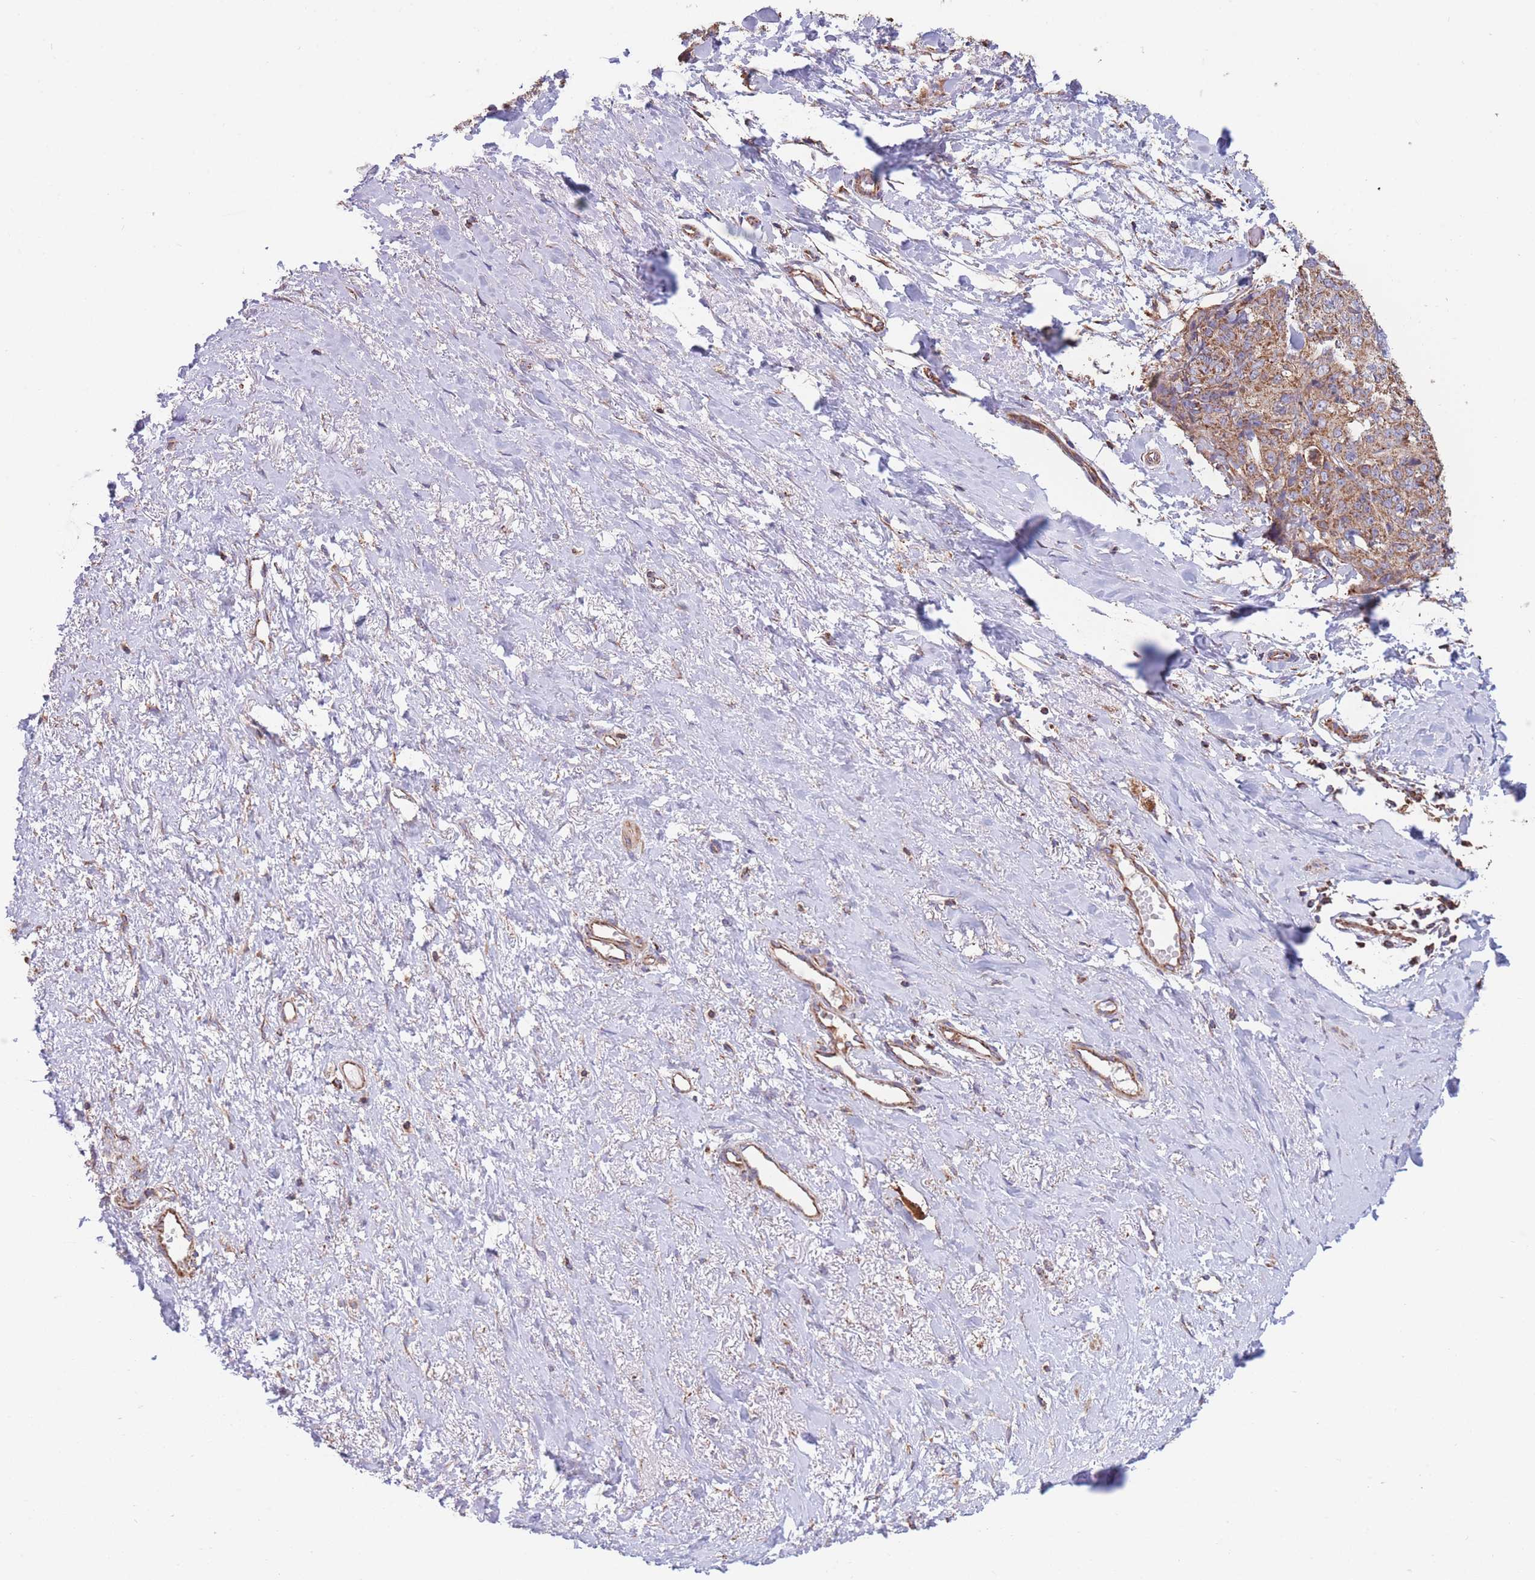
{"staining": {"intensity": "moderate", "quantity": ">75%", "location": "cytoplasmic/membranous"}, "tissue": "skin cancer", "cell_type": "Tumor cells", "image_type": "cancer", "snomed": [{"axis": "morphology", "description": "Squamous cell carcinoma, NOS"}, {"axis": "topography", "description": "Skin"}, {"axis": "topography", "description": "Vulva"}], "caption": "Immunohistochemistry (IHC) image of neoplastic tissue: skin cancer (squamous cell carcinoma) stained using IHC displays medium levels of moderate protein expression localized specifically in the cytoplasmic/membranous of tumor cells, appearing as a cytoplasmic/membranous brown color.", "gene": "FKBP8", "patient": {"sex": "female", "age": 85}}